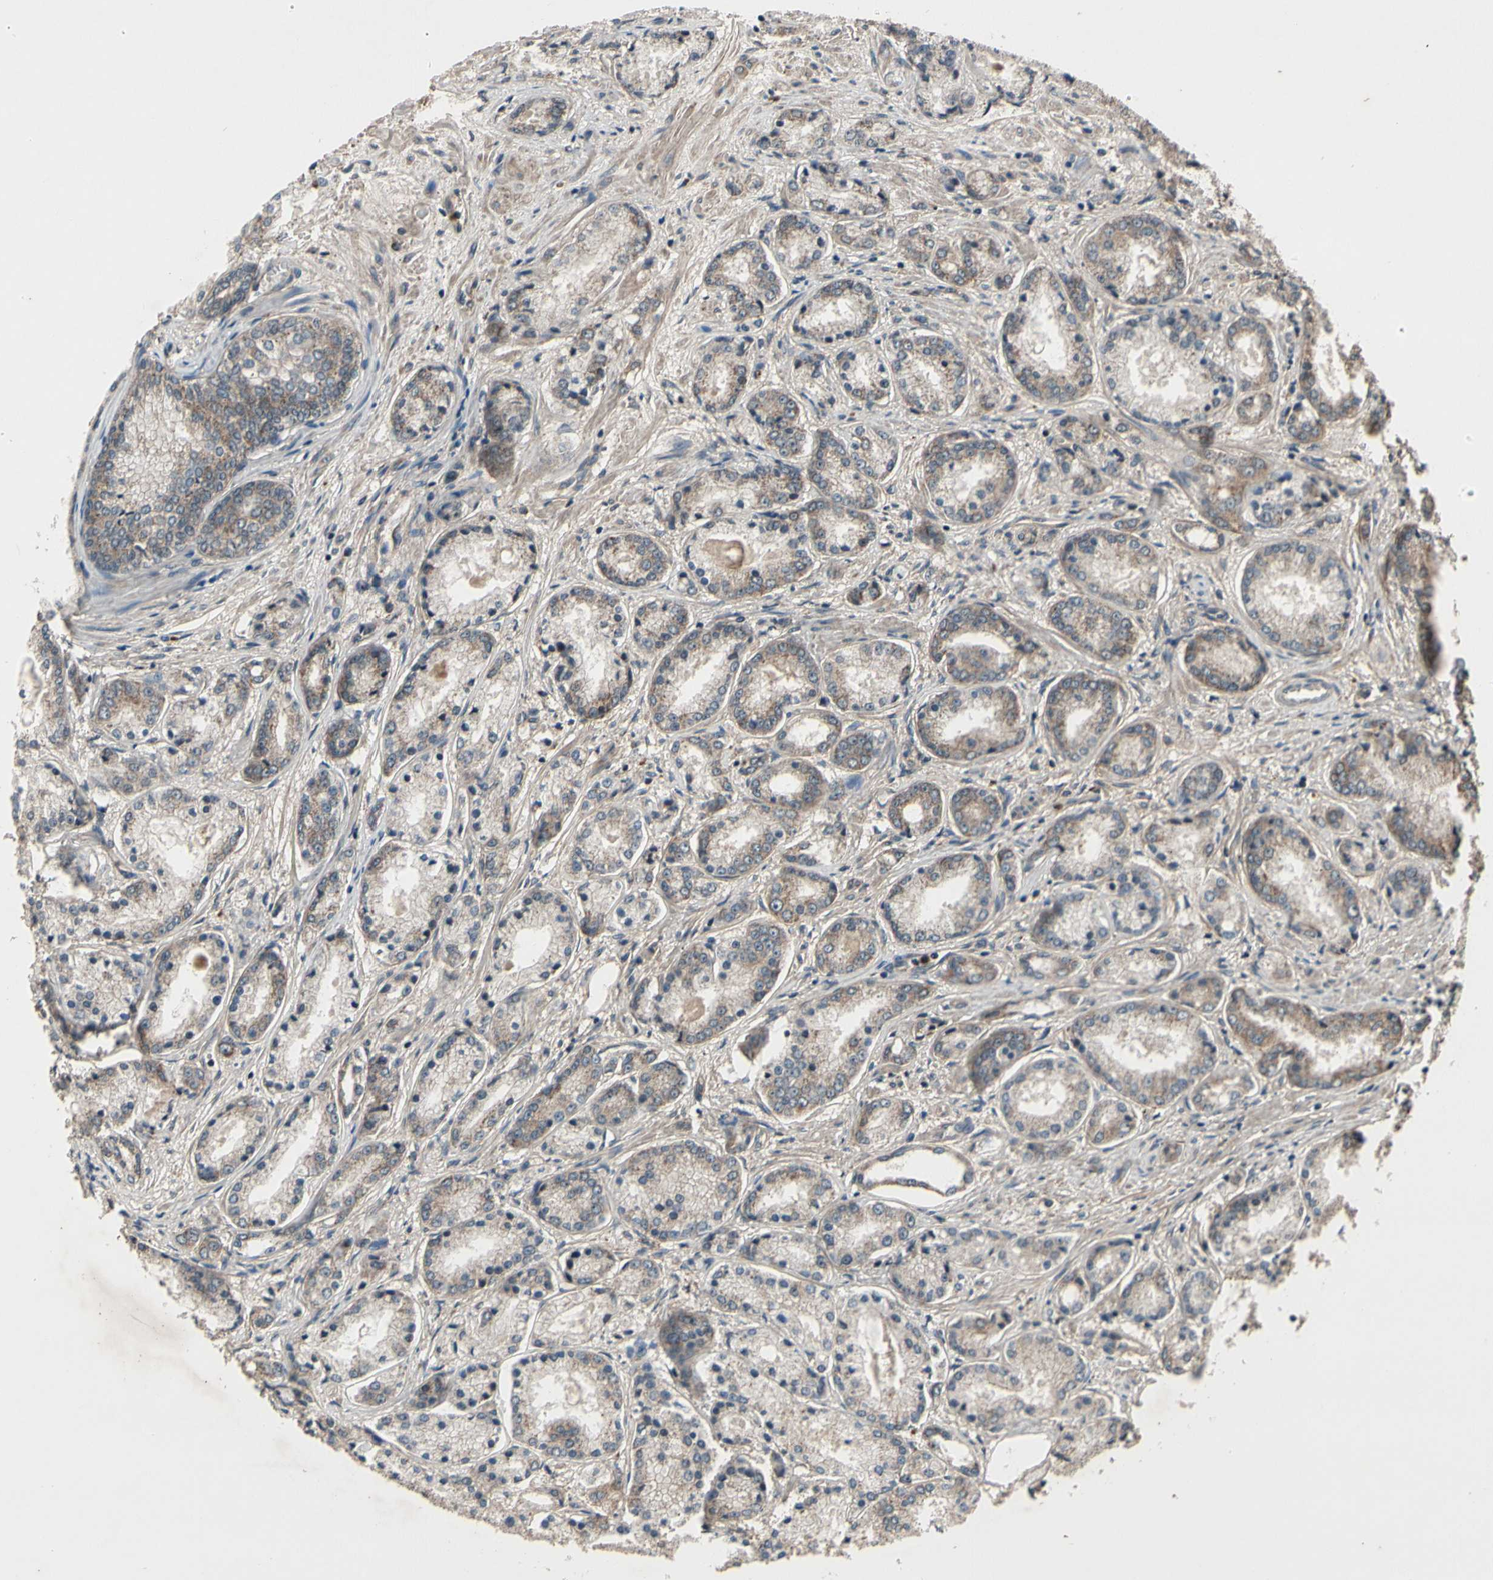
{"staining": {"intensity": "moderate", "quantity": "25%-75%", "location": "cytoplasmic/membranous"}, "tissue": "prostate cancer", "cell_type": "Tumor cells", "image_type": "cancer", "snomed": [{"axis": "morphology", "description": "Adenocarcinoma, High grade"}, {"axis": "topography", "description": "Prostate"}], "caption": "Immunohistochemistry micrograph of neoplastic tissue: human prostate high-grade adenocarcinoma stained using immunohistochemistry reveals medium levels of moderate protein expression localized specifically in the cytoplasmic/membranous of tumor cells, appearing as a cytoplasmic/membranous brown color.", "gene": "MBTPS2", "patient": {"sex": "male", "age": 59}}